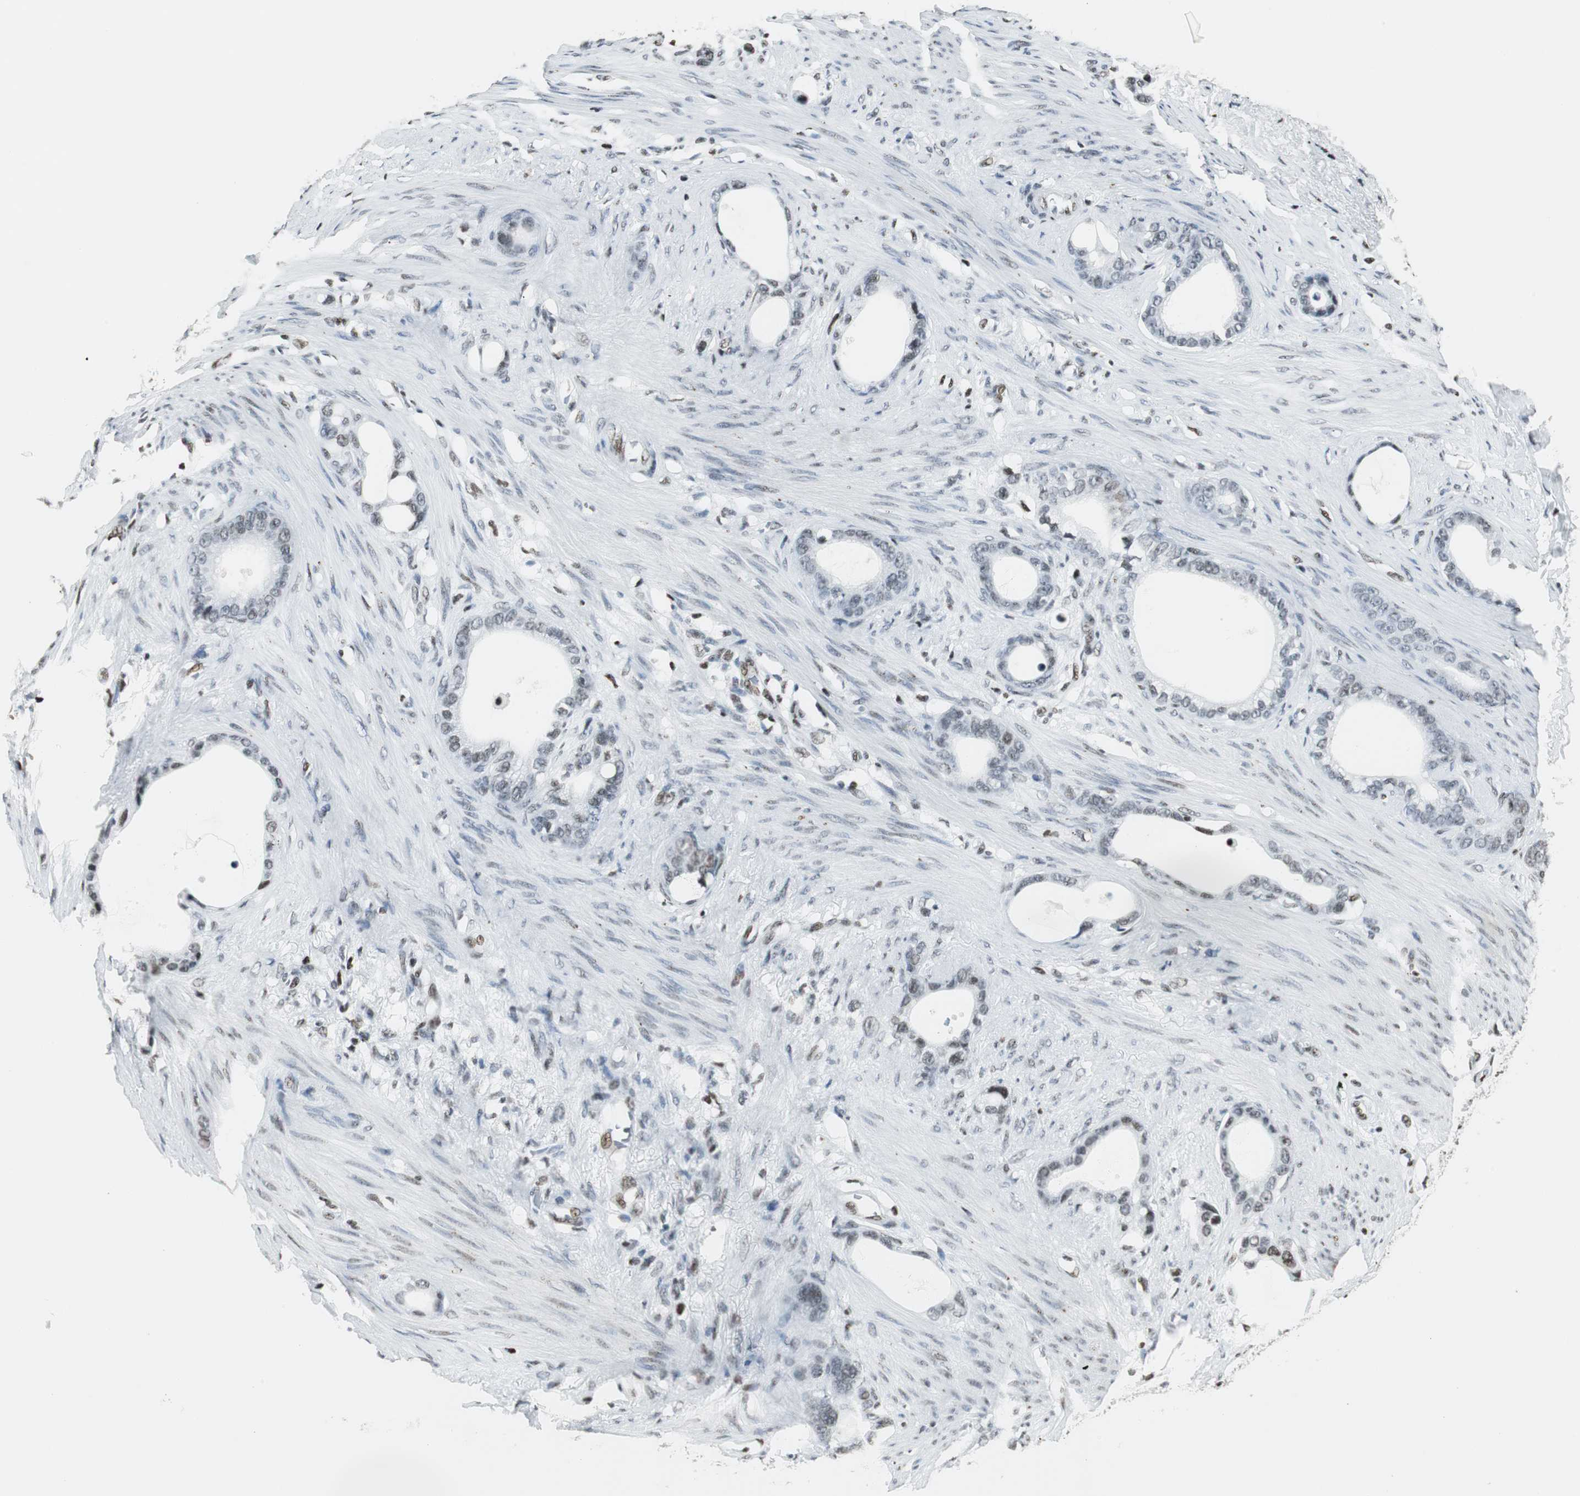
{"staining": {"intensity": "weak", "quantity": "<25%", "location": "nuclear"}, "tissue": "stomach cancer", "cell_type": "Tumor cells", "image_type": "cancer", "snomed": [{"axis": "morphology", "description": "Adenocarcinoma, NOS"}, {"axis": "topography", "description": "Stomach"}], "caption": "This is a photomicrograph of IHC staining of stomach cancer (adenocarcinoma), which shows no staining in tumor cells.", "gene": "RBBP4", "patient": {"sex": "female", "age": 75}}